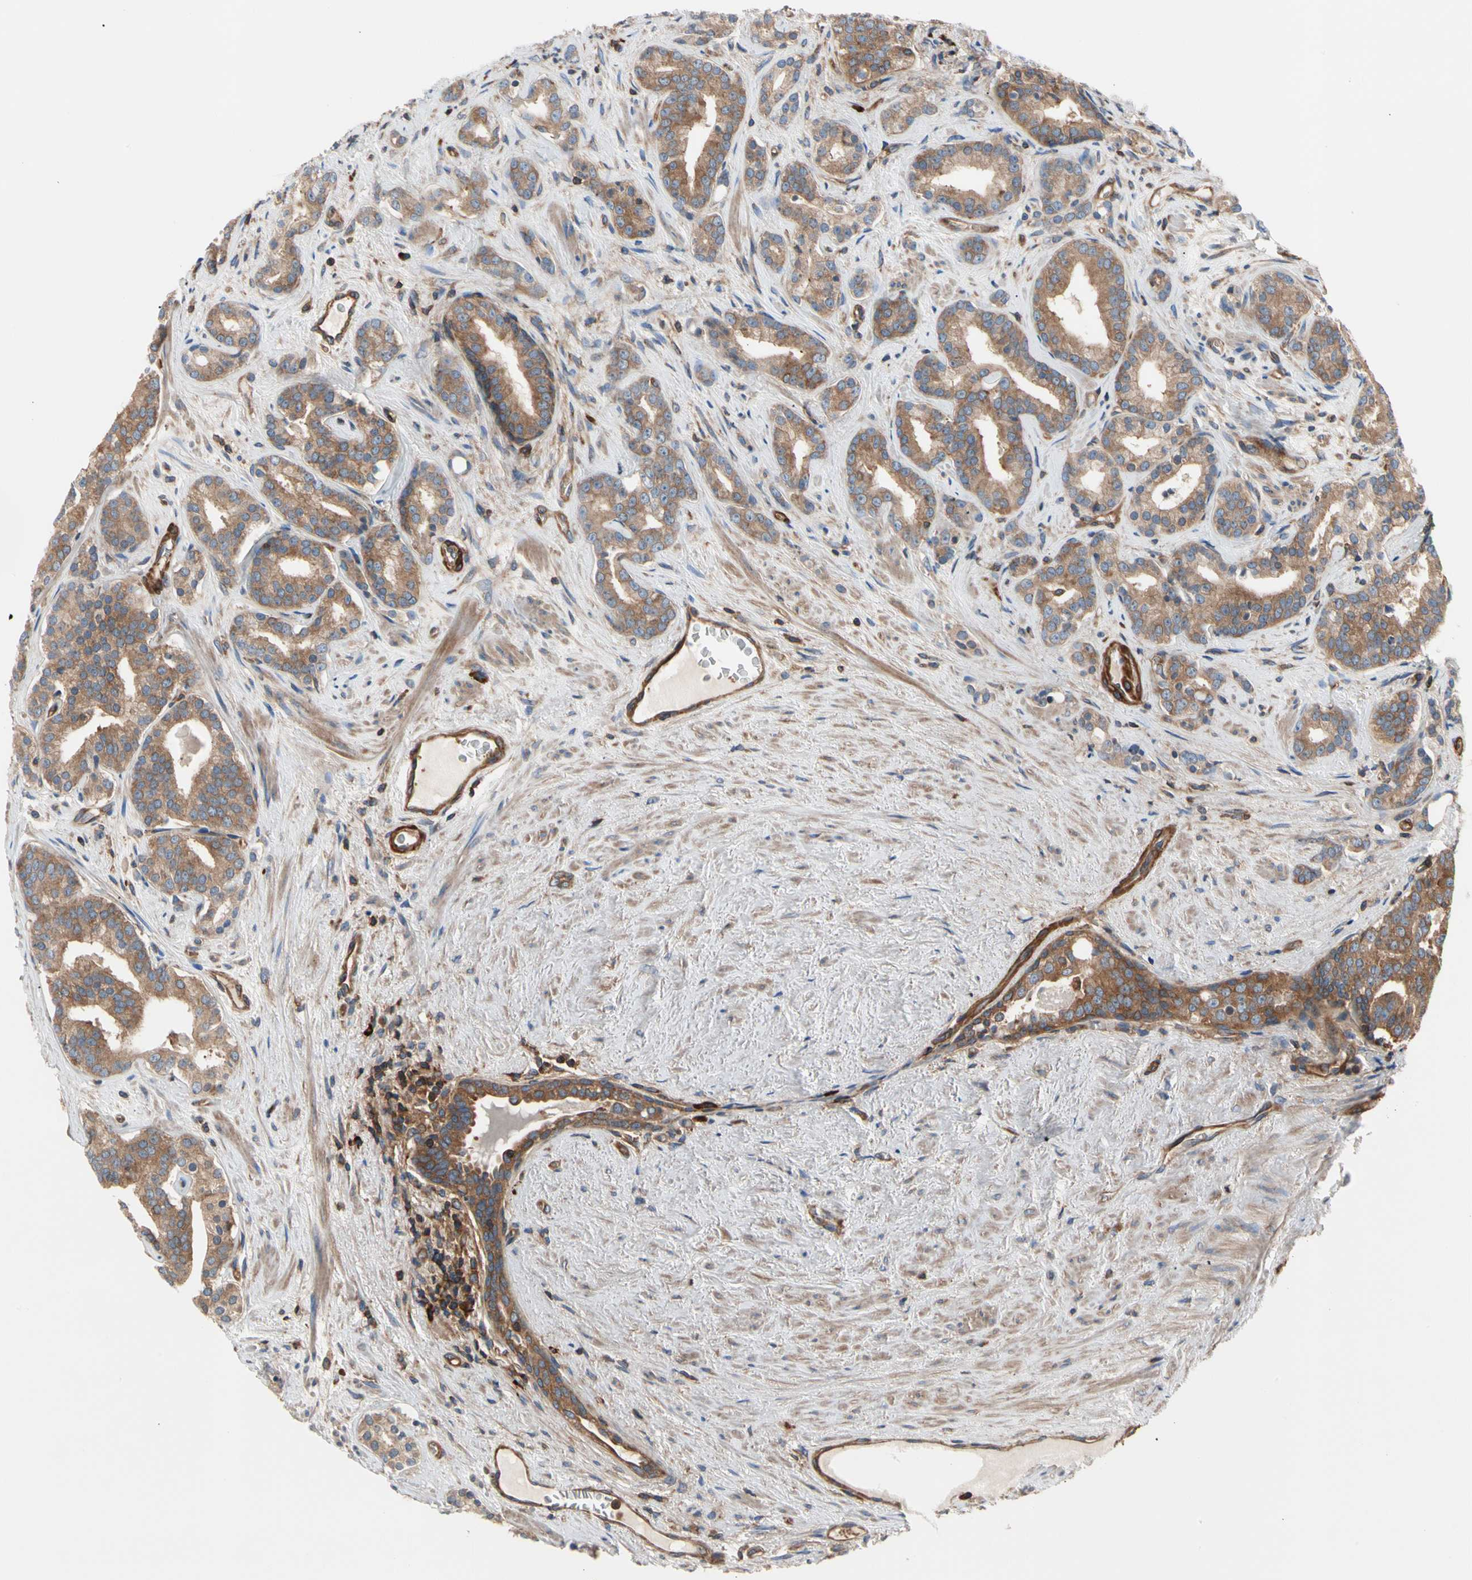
{"staining": {"intensity": "weak", "quantity": ">75%", "location": "cytoplasmic/membranous"}, "tissue": "prostate cancer", "cell_type": "Tumor cells", "image_type": "cancer", "snomed": [{"axis": "morphology", "description": "Adenocarcinoma, Low grade"}, {"axis": "topography", "description": "Prostate"}], "caption": "Protein staining reveals weak cytoplasmic/membranous expression in about >75% of tumor cells in prostate low-grade adenocarcinoma.", "gene": "ROCK1", "patient": {"sex": "male", "age": 63}}